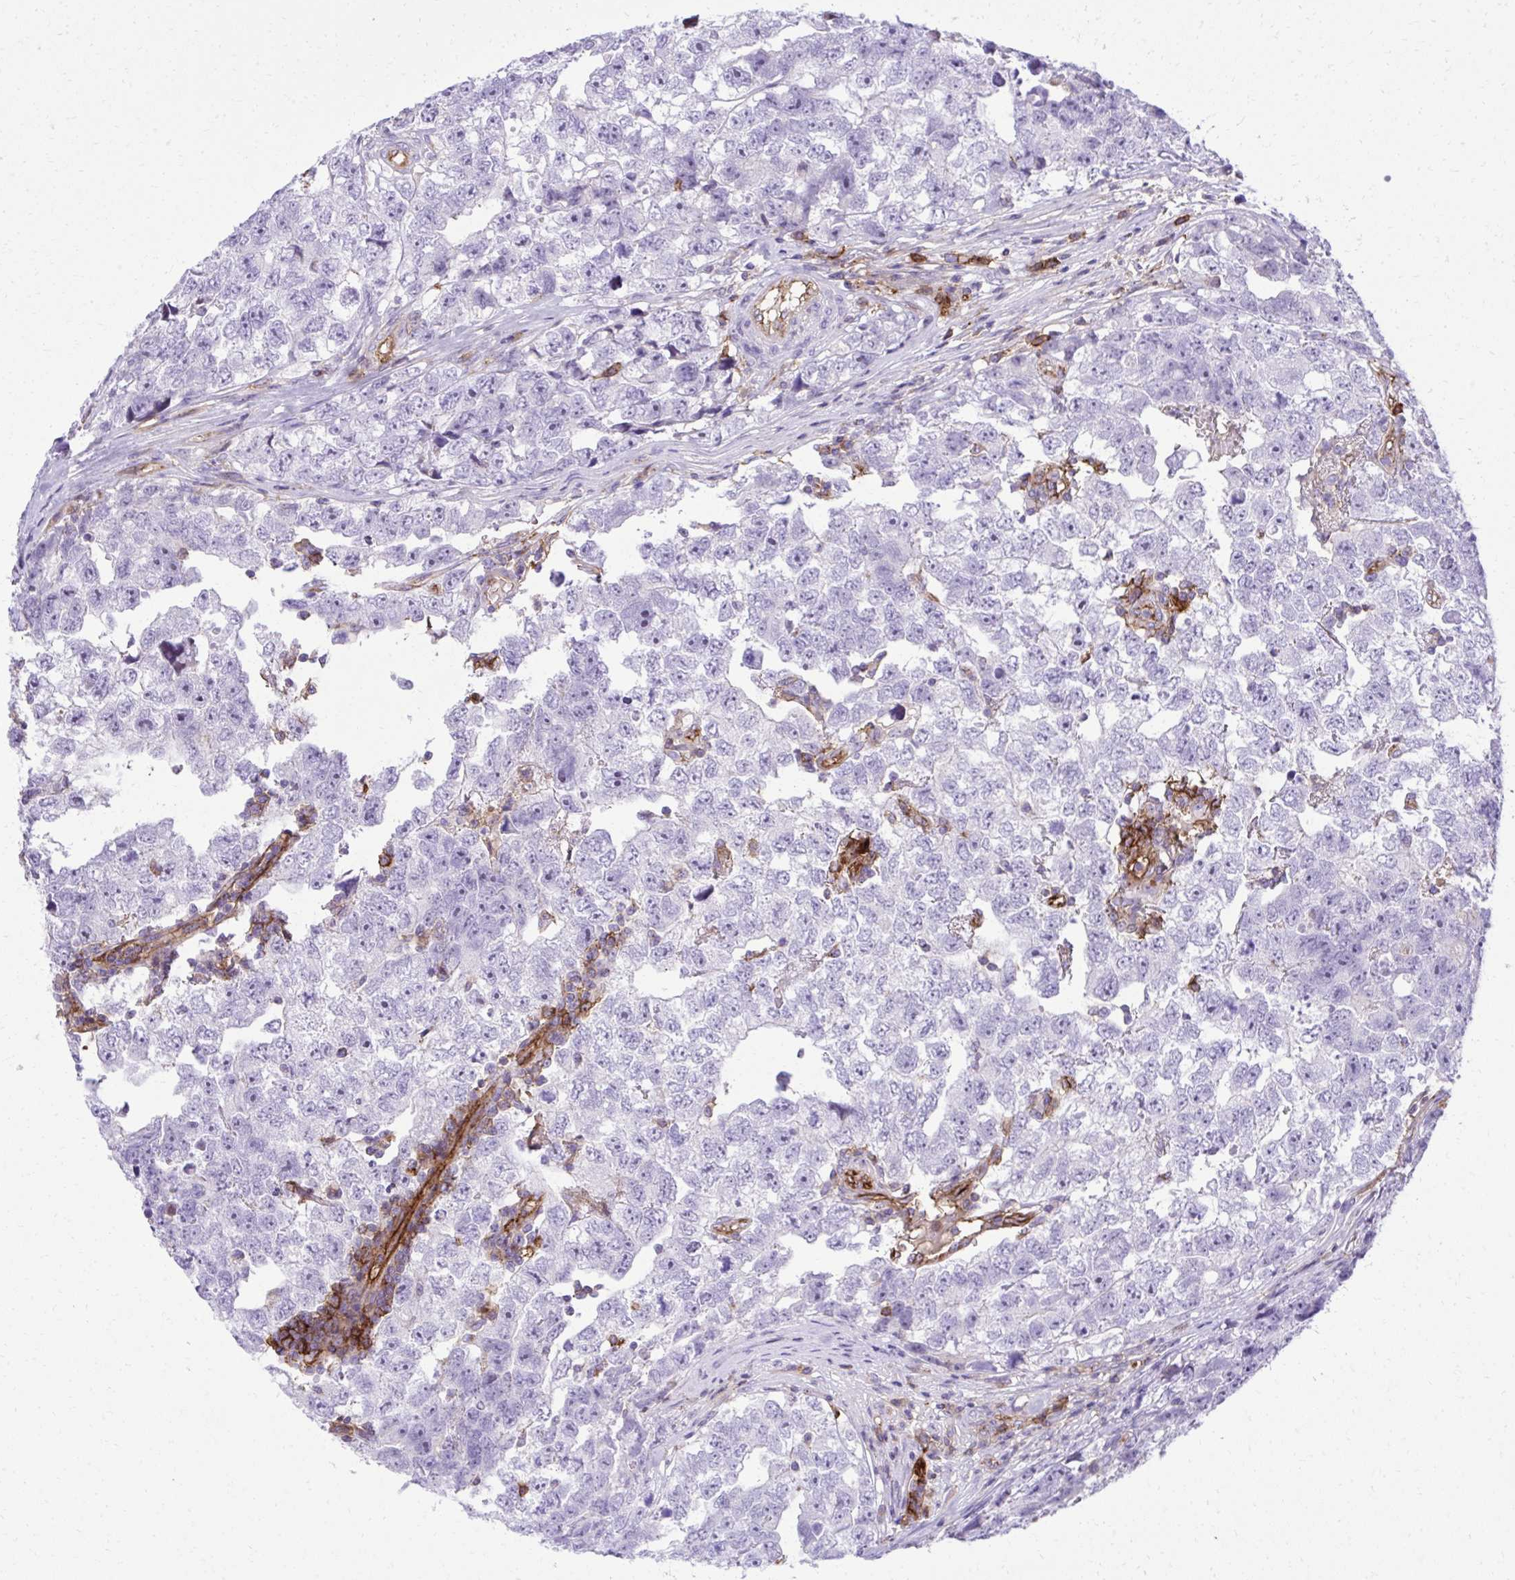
{"staining": {"intensity": "negative", "quantity": "none", "location": "none"}, "tissue": "testis cancer", "cell_type": "Tumor cells", "image_type": "cancer", "snomed": [{"axis": "morphology", "description": "Carcinoma, Embryonal, NOS"}, {"axis": "topography", "description": "Testis"}], "caption": "Immunohistochemistry image of embryonal carcinoma (testis) stained for a protein (brown), which shows no staining in tumor cells.", "gene": "PITPNM3", "patient": {"sex": "male", "age": 22}}